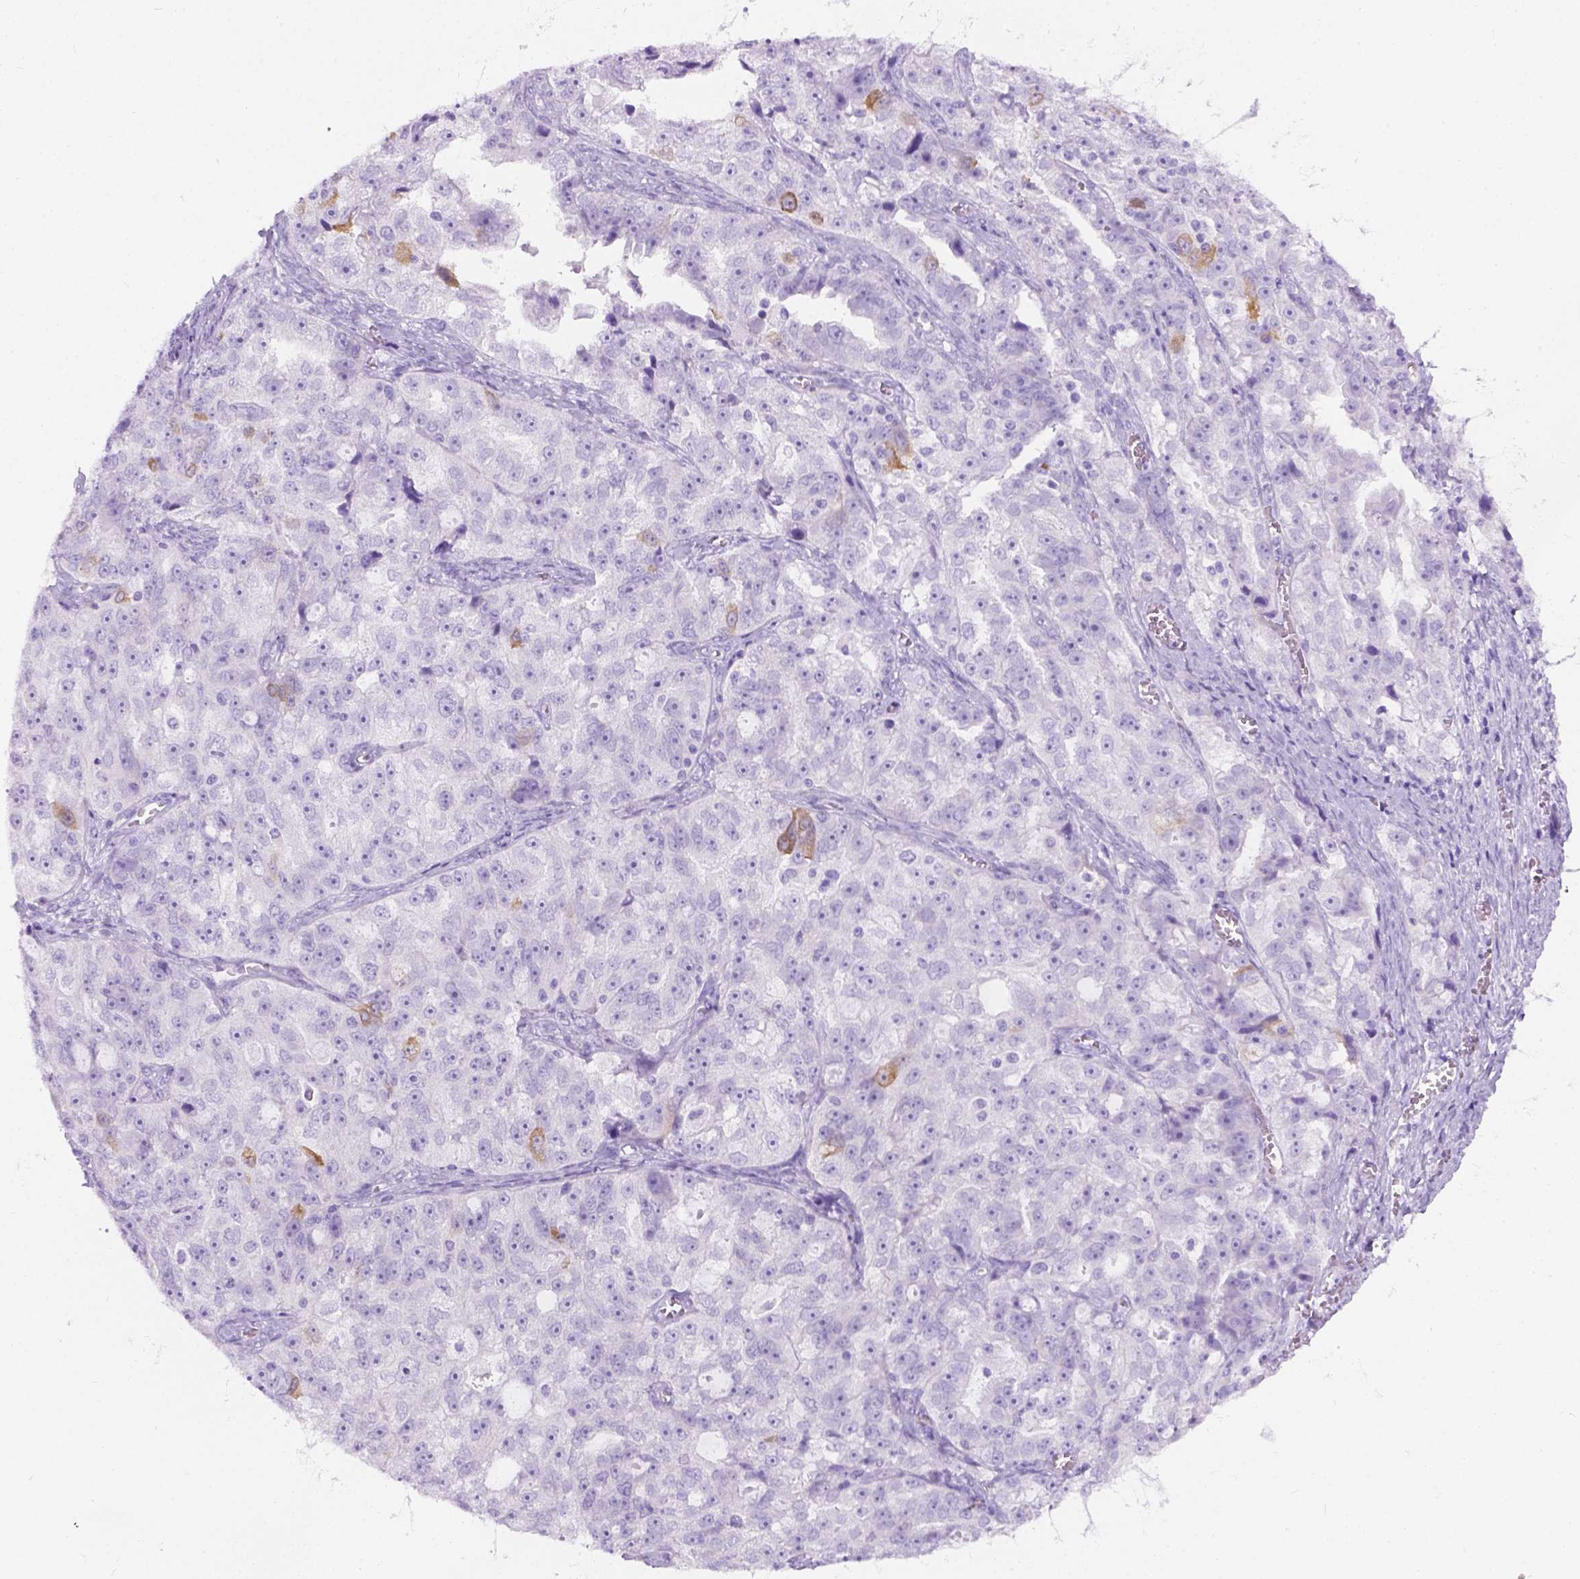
{"staining": {"intensity": "negative", "quantity": "none", "location": "none"}, "tissue": "ovarian cancer", "cell_type": "Tumor cells", "image_type": "cancer", "snomed": [{"axis": "morphology", "description": "Cystadenocarcinoma, serous, NOS"}, {"axis": "topography", "description": "Ovary"}], "caption": "Immunohistochemical staining of human ovarian cancer (serous cystadenocarcinoma) displays no significant expression in tumor cells. (DAB immunohistochemistry, high magnification).", "gene": "C7orf57", "patient": {"sex": "female", "age": 51}}